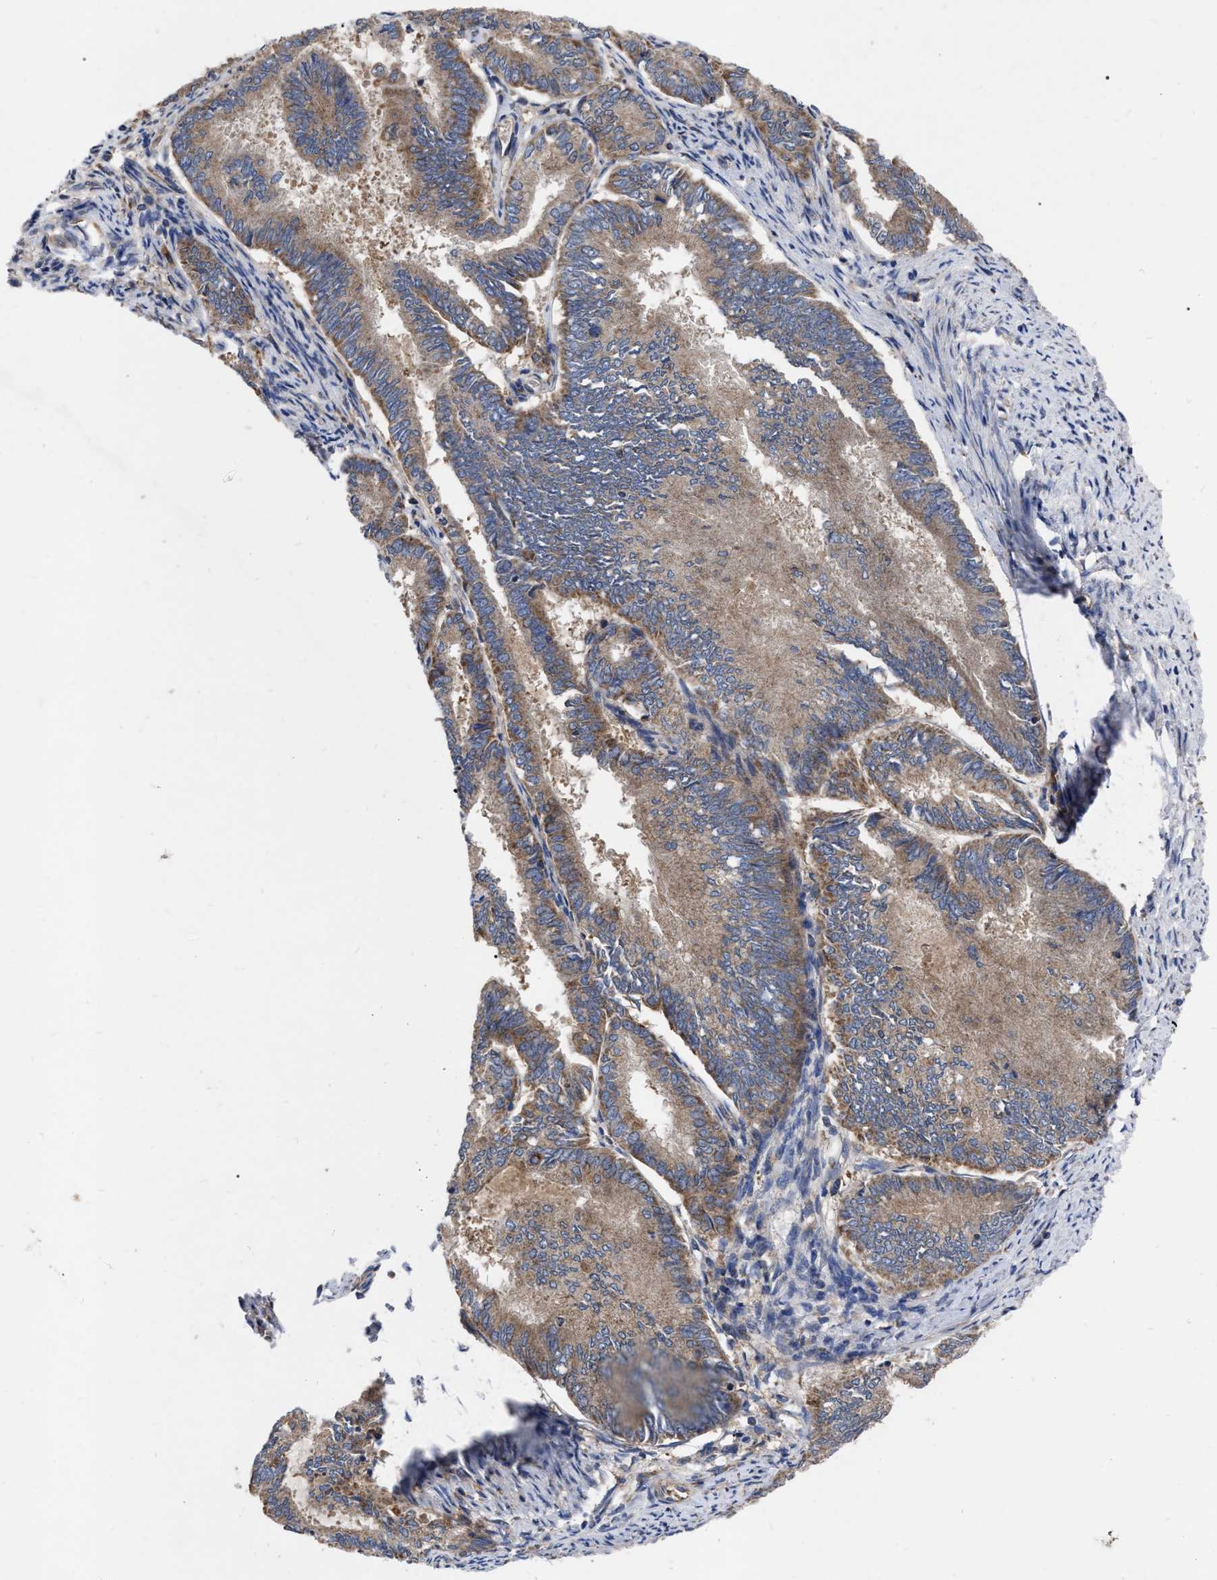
{"staining": {"intensity": "moderate", "quantity": ">75%", "location": "cytoplasmic/membranous"}, "tissue": "endometrial cancer", "cell_type": "Tumor cells", "image_type": "cancer", "snomed": [{"axis": "morphology", "description": "Adenocarcinoma, NOS"}, {"axis": "topography", "description": "Endometrium"}], "caption": "The immunohistochemical stain labels moderate cytoplasmic/membranous expression in tumor cells of endometrial cancer (adenocarcinoma) tissue.", "gene": "CDKN2C", "patient": {"sex": "female", "age": 86}}